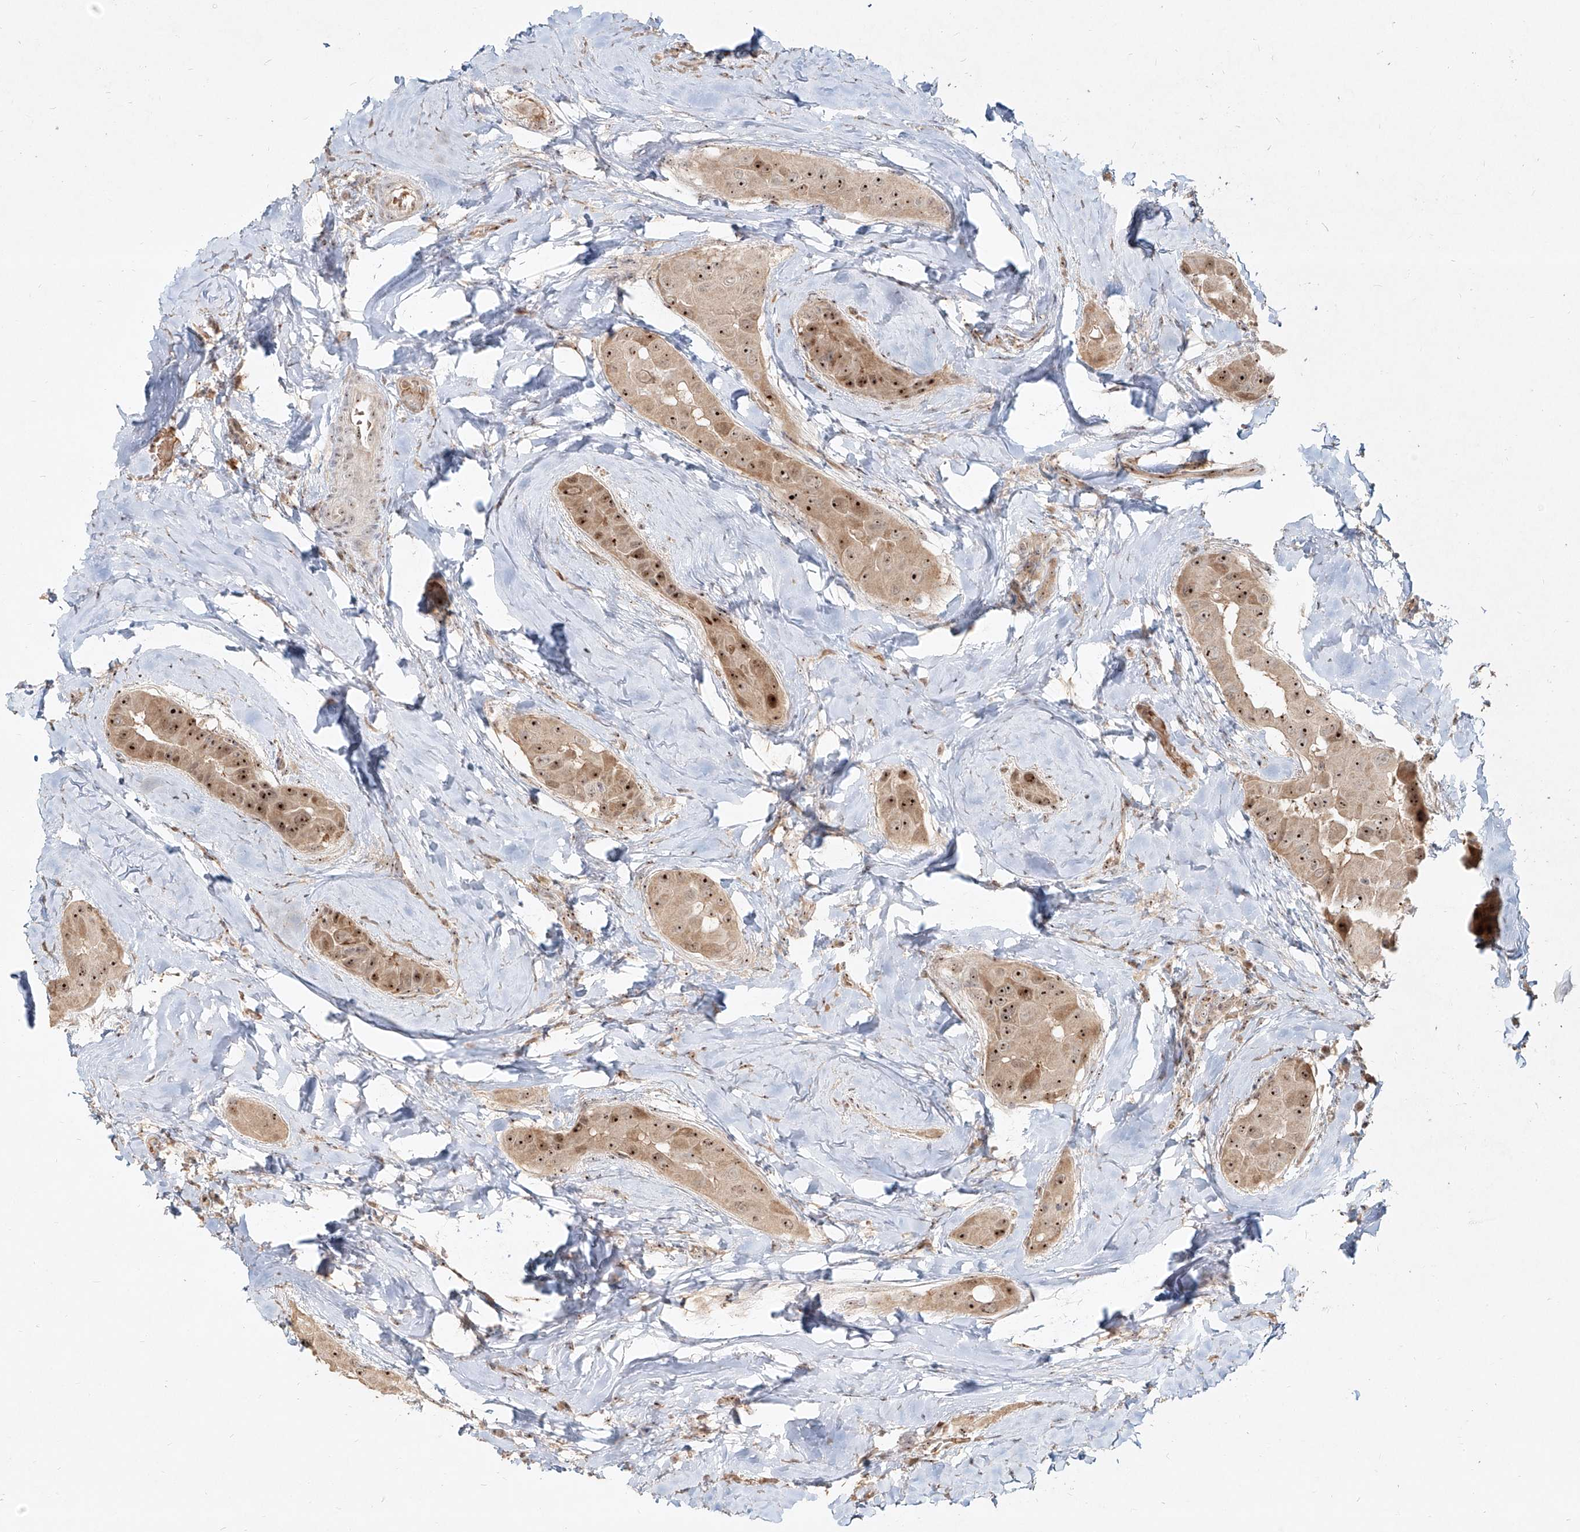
{"staining": {"intensity": "moderate", "quantity": ">75%", "location": "cytoplasmic/membranous,nuclear"}, "tissue": "thyroid cancer", "cell_type": "Tumor cells", "image_type": "cancer", "snomed": [{"axis": "morphology", "description": "Papillary adenocarcinoma, NOS"}, {"axis": "topography", "description": "Thyroid gland"}], "caption": "Thyroid papillary adenocarcinoma stained with DAB IHC displays medium levels of moderate cytoplasmic/membranous and nuclear positivity in about >75% of tumor cells.", "gene": "BYSL", "patient": {"sex": "male", "age": 33}}